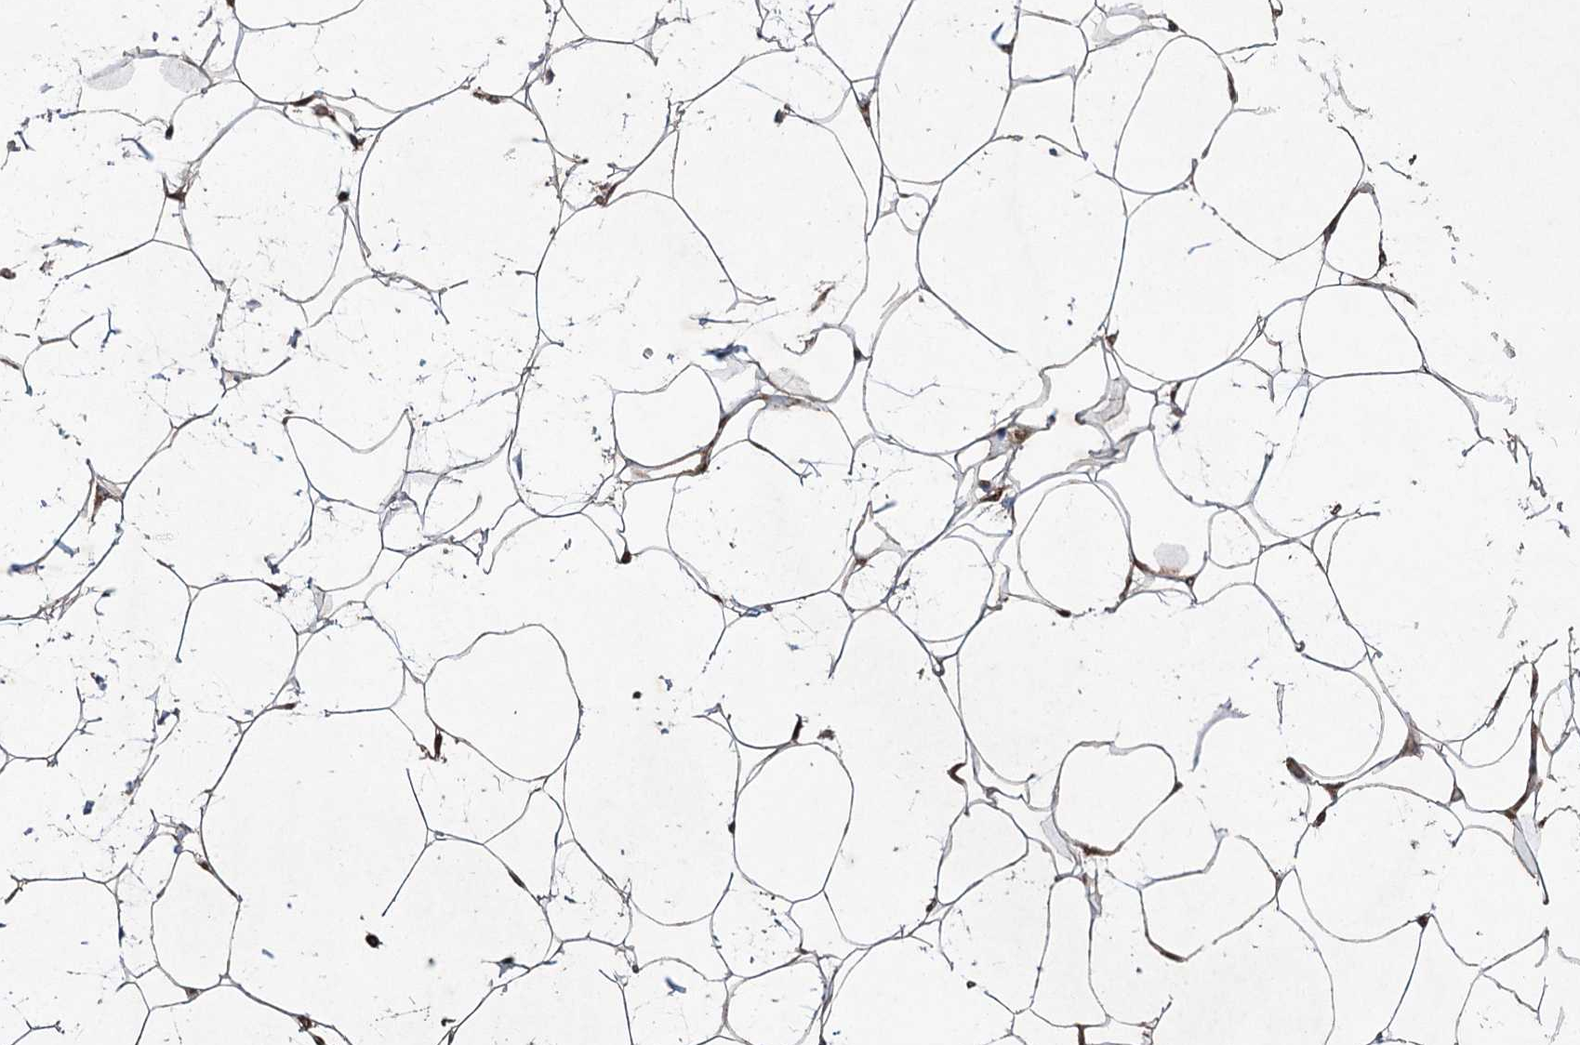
{"staining": {"intensity": "moderate", "quantity": ">75%", "location": "cytoplasmic/membranous"}, "tissue": "adipose tissue", "cell_type": "Adipocytes", "image_type": "normal", "snomed": [{"axis": "morphology", "description": "Normal tissue, NOS"}, {"axis": "topography", "description": "Breast"}], "caption": "Immunohistochemistry (IHC) of normal human adipose tissue demonstrates medium levels of moderate cytoplasmic/membranous staining in approximately >75% of adipocytes.", "gene": "SERINC5", "patient": {"sex": "female", "age": 26}}